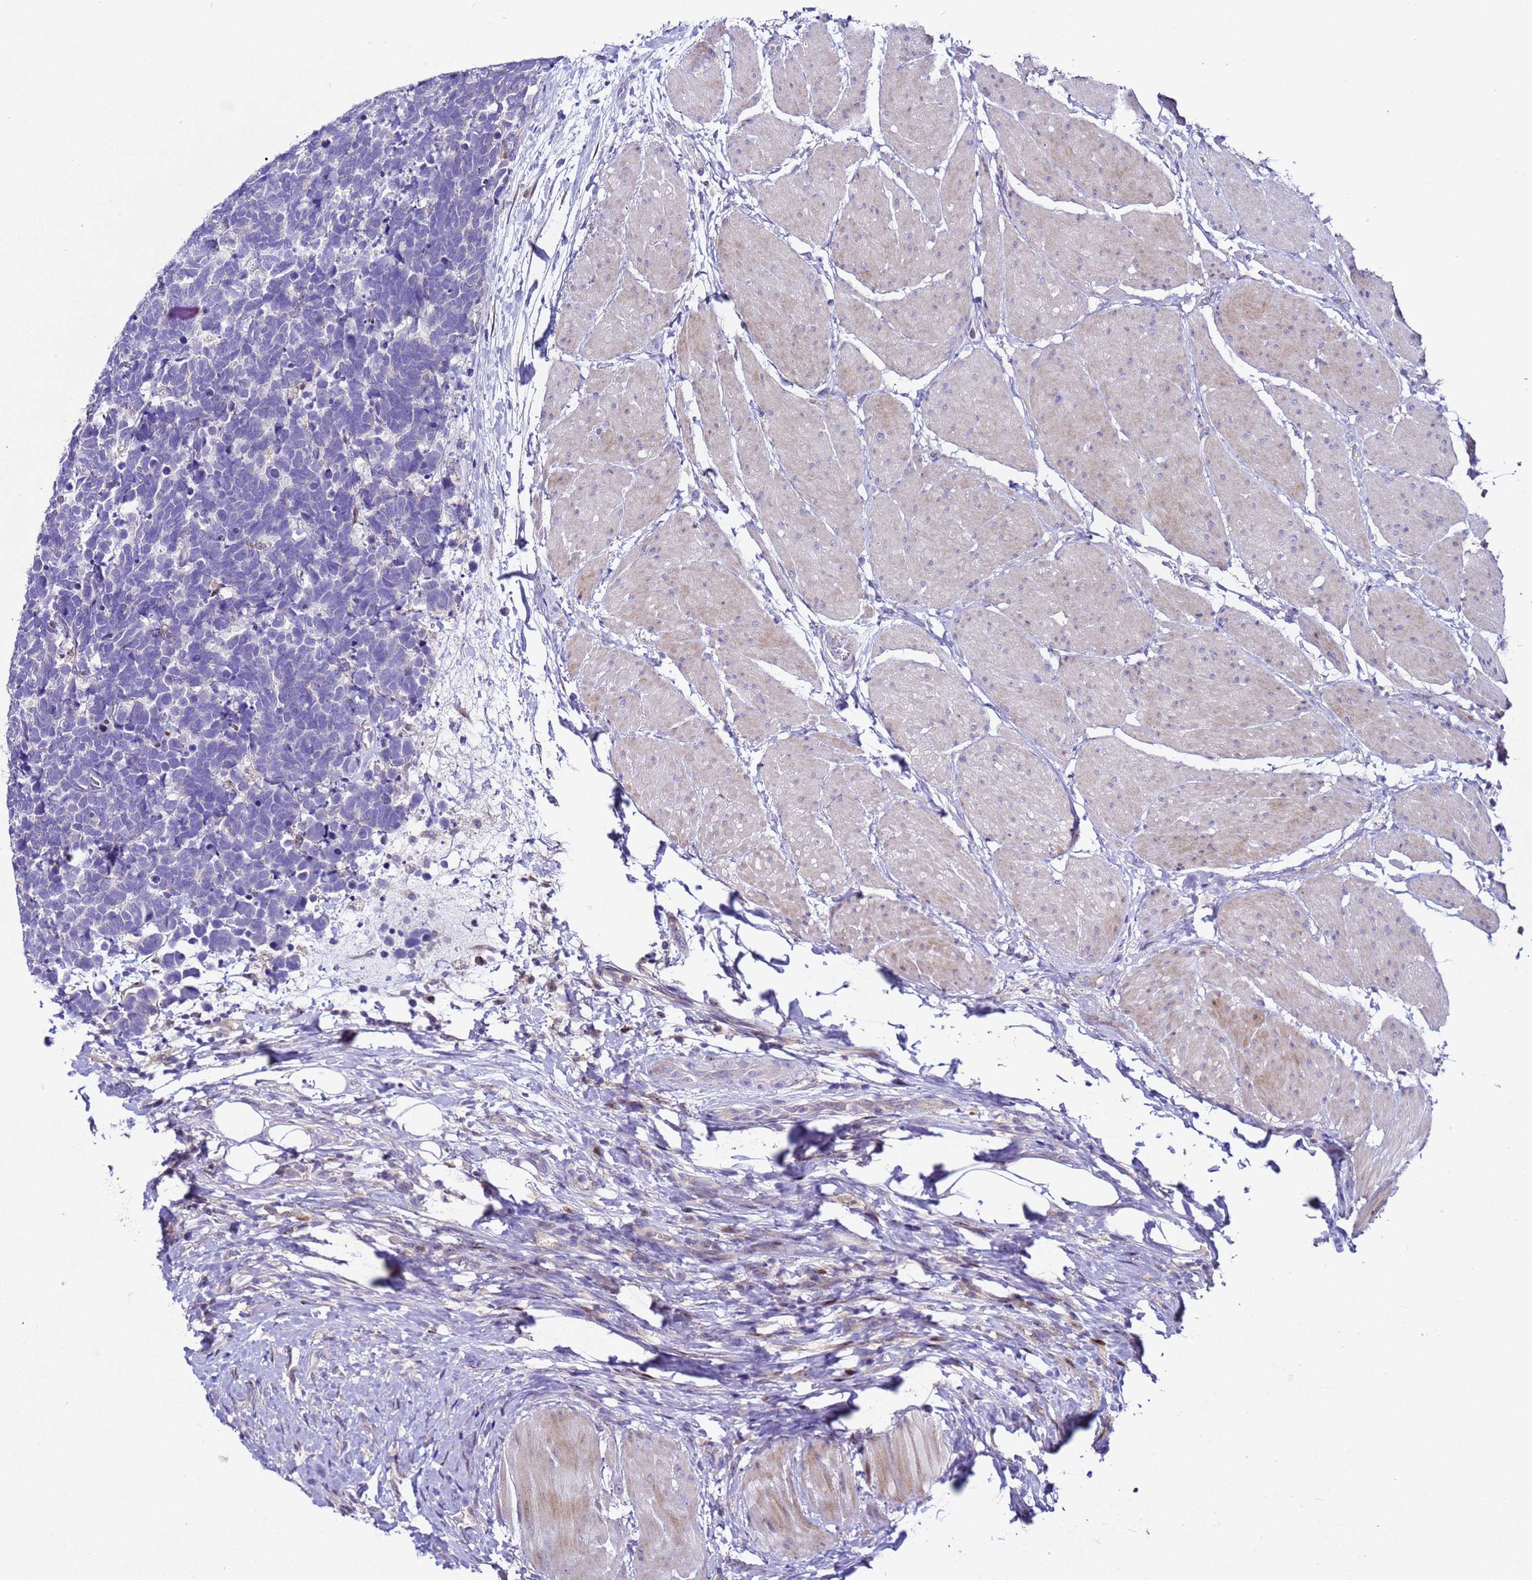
{"staining": {"intensity": "negative", "quantity": "none", "location": "none"}, "tissue": "carcinoid", "cell_type": "Tumor cells", "image_type": "cancer", "snomed": [{"axis": "morphology", "description": "Carcinoma, NOS"}, {"axis": "morphology", "description": "Carcinoid, malignant, NOS"}, {"axis": "topography", "description": "Urinary bladder"}], "caption": "Photomicrograph shows no protein positivity in tumor cells of carcinoid tissue. (DAB (3,3'-diaminobenzidine) immunohistochemistry (IHC) with hematoxylin counter stain).", "gene": "ALG3", "patient": {"sex": "male", "age": 57}}